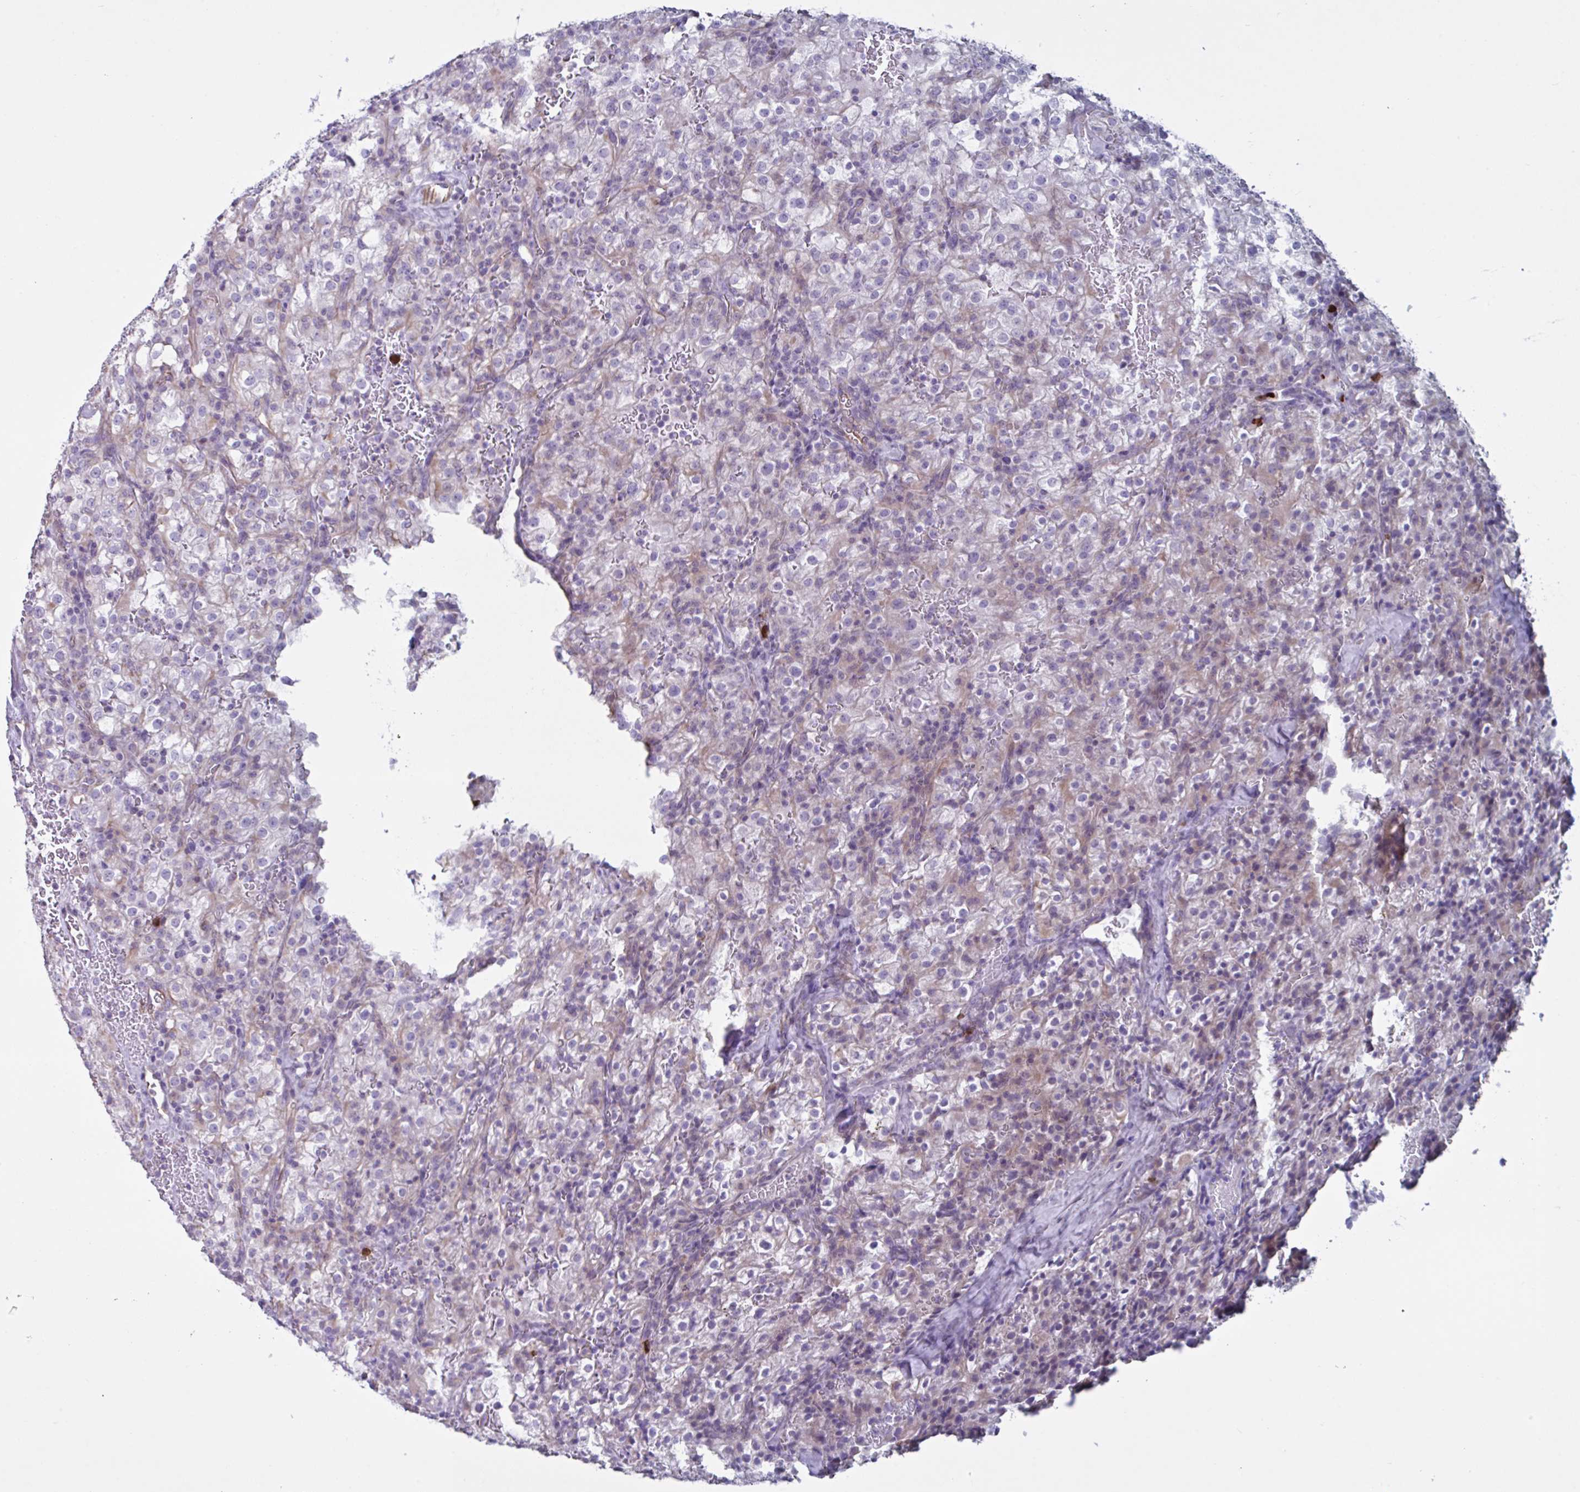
{"staining": {"intensity": "negative", "quantity": "none", "location": "none"}, "tissue": "renal cancer", "cell_type": "Tumor cells", "image_type": "cancer", "snomed": [{"axis": "morphology", "description": "Adenocarcinoma, NOS"}, {"axis": "topography", "description": "Kidney"}], "caption": "Immunohistochemistry photomicrograph of human renal adenocarcinoma stained for a protein (brown), which reveals no positivity in tumor cells.", "gene": "TMEM86B", "patient": {"sex": "female", "age": 74}}